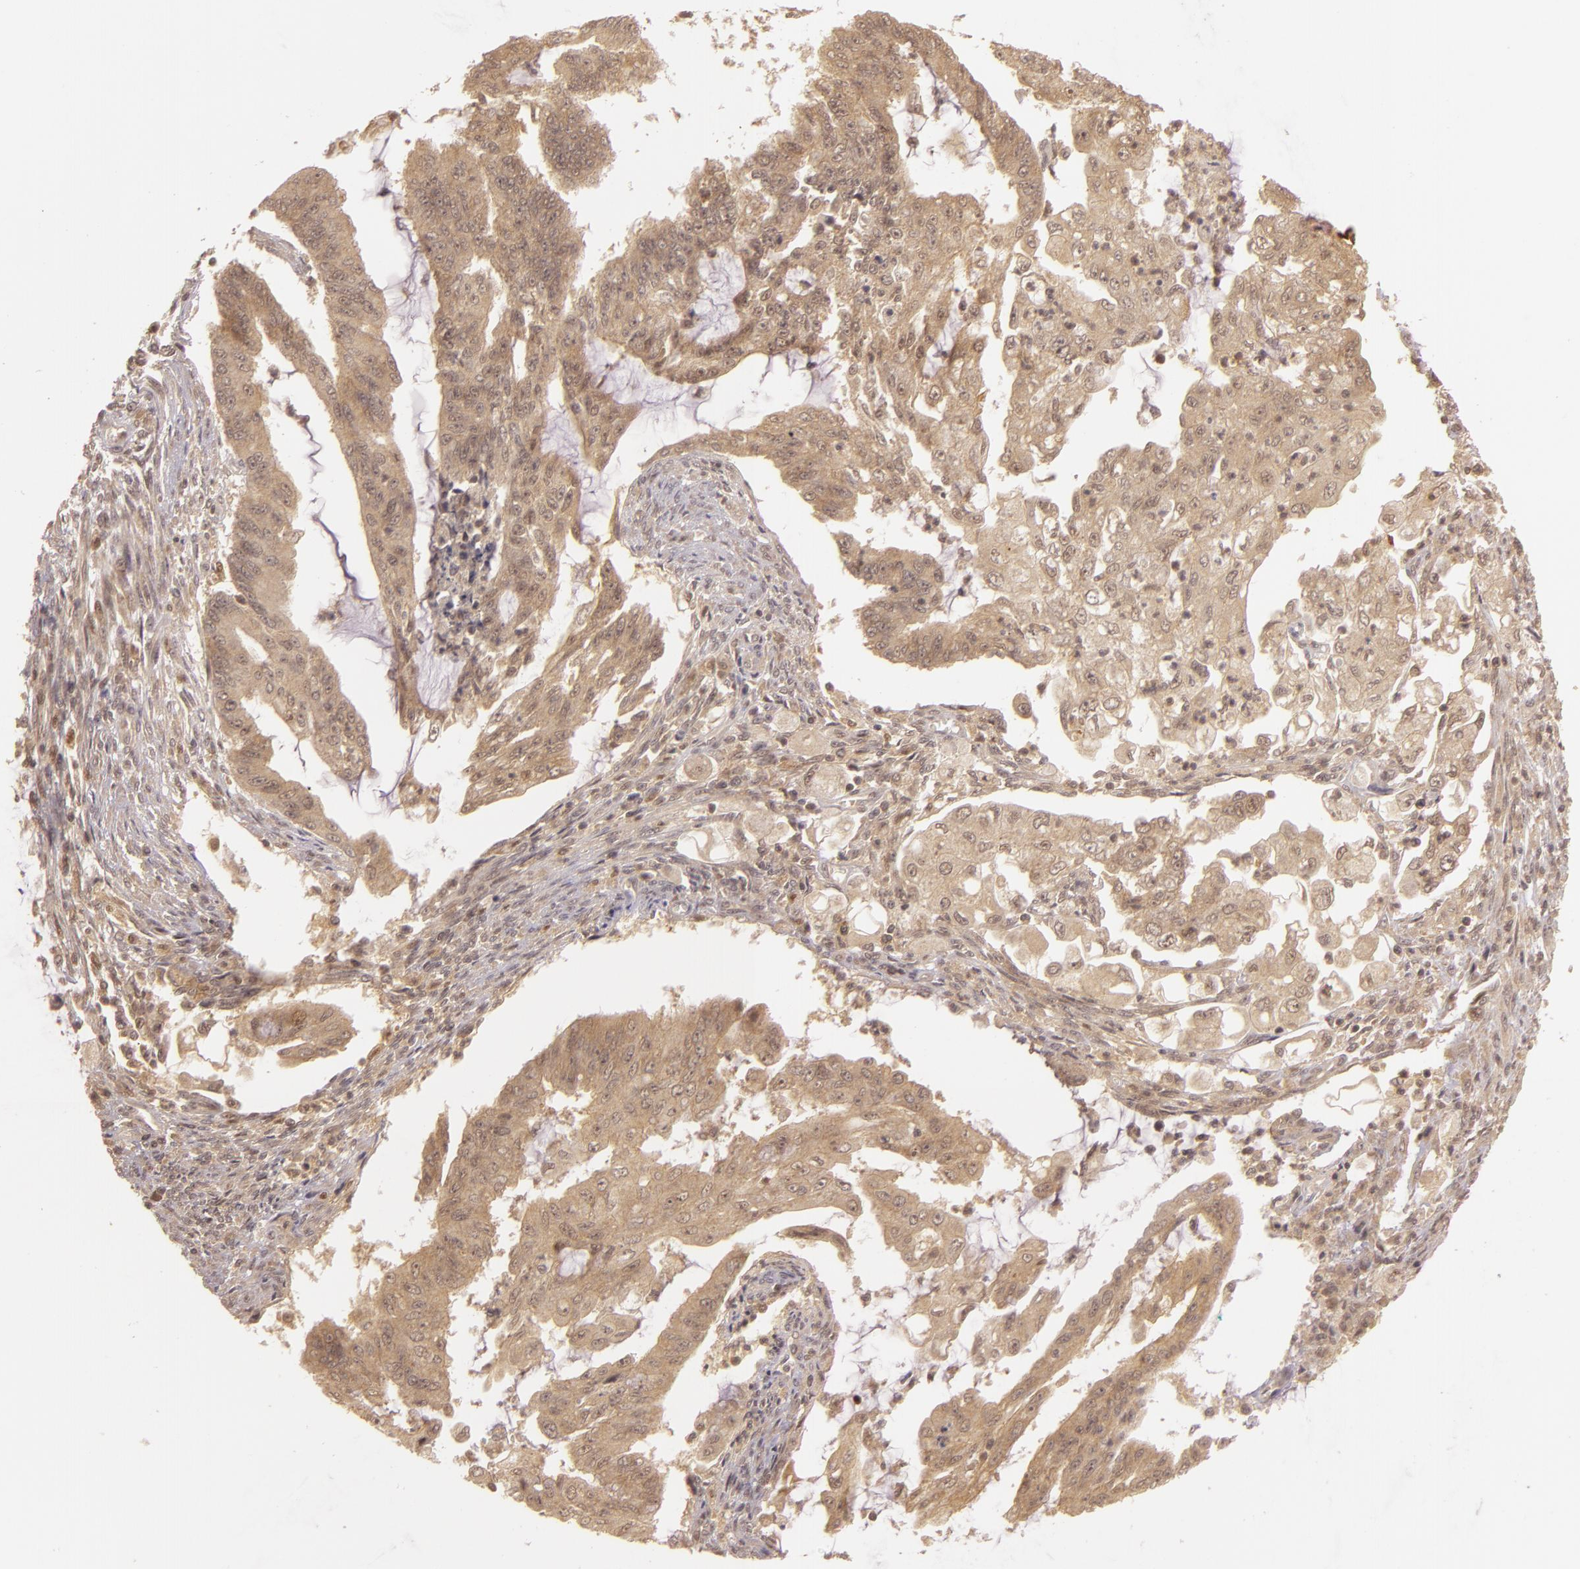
{"staining": {"intensity": "moderate", "quantity": ">75%", "location": "cytoplasmic/membranous"}, "tissue": "endometrial cancer", "cell_type": "Tumor cells", "image_type": "cancer", "snomed": [{"axis": "morphology", "description": "Adenocarcinoma, NOS"}, {"axis": "topography", "description": "Endometrium"}], "caption": "Immunohistochemistry (IHC) image of human adenocarcinoma (endometrial) stained for a protein (brown), which exhibits medium levels of moderate cytoplasmic/membranous expression in about >75% of tumor cells.", "gene": "TXNRD2", "patient": {"sex": "female", "age": 75}}